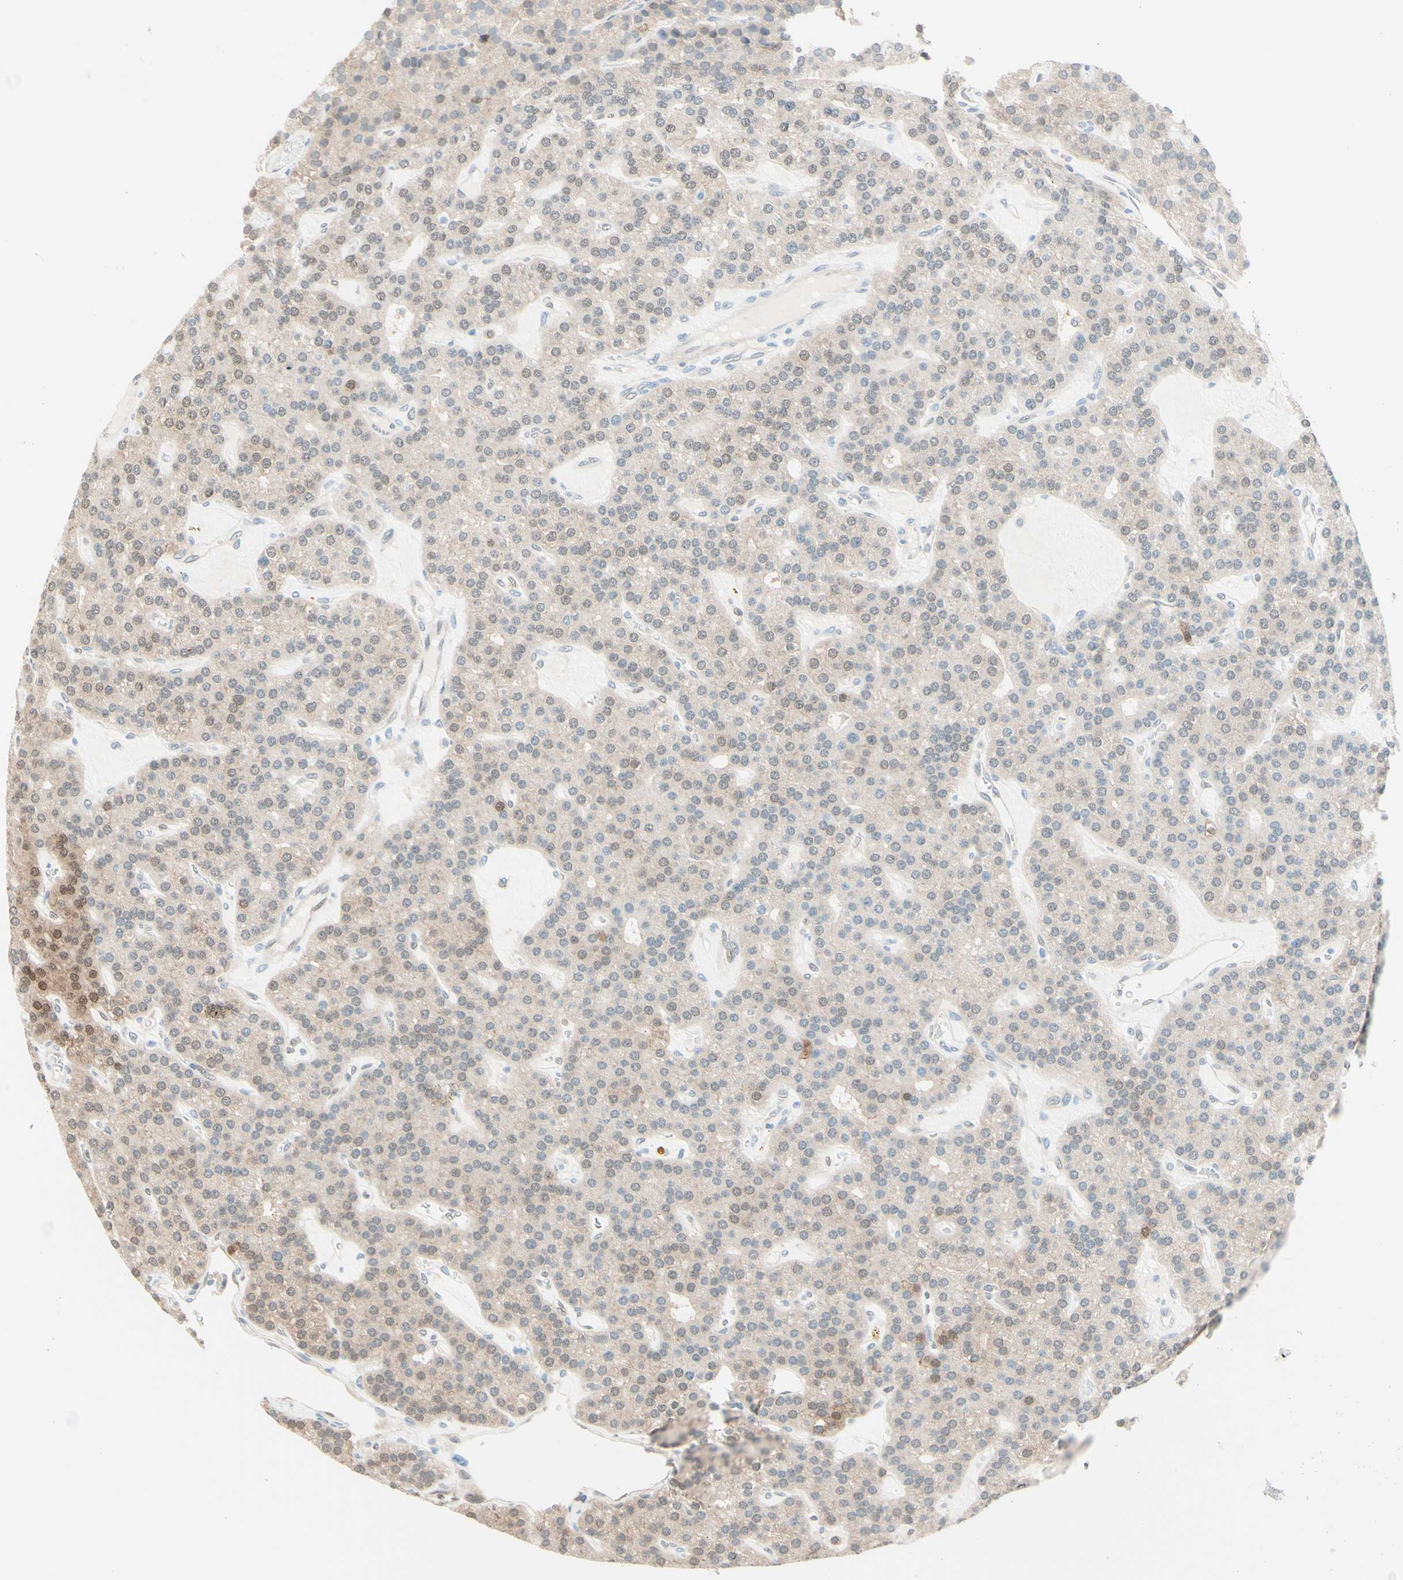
{"staining": {"intensity": "moderate", "quantity": ">75%", "location": "cytoplasmic/membranous"}, "tissue": "parathyroid gland", "cell_type": "Glandular cells", "image_type": "normal", "snomed": [{"axis": "morphology", "description": "Normal tissue, NOS"}, {"axis": "morphology", "description": "Adenoma, NOS"}, {"axis": "topography", "description": "Parathyroid gland"}], "caption": "A brown stain shows moderate cytoplasmic/membranous expression of a protein in glandular cells of benign human parathyroid gland.", "gene": "UPK3B", "patient": {"sex": "female", "age": 86}}